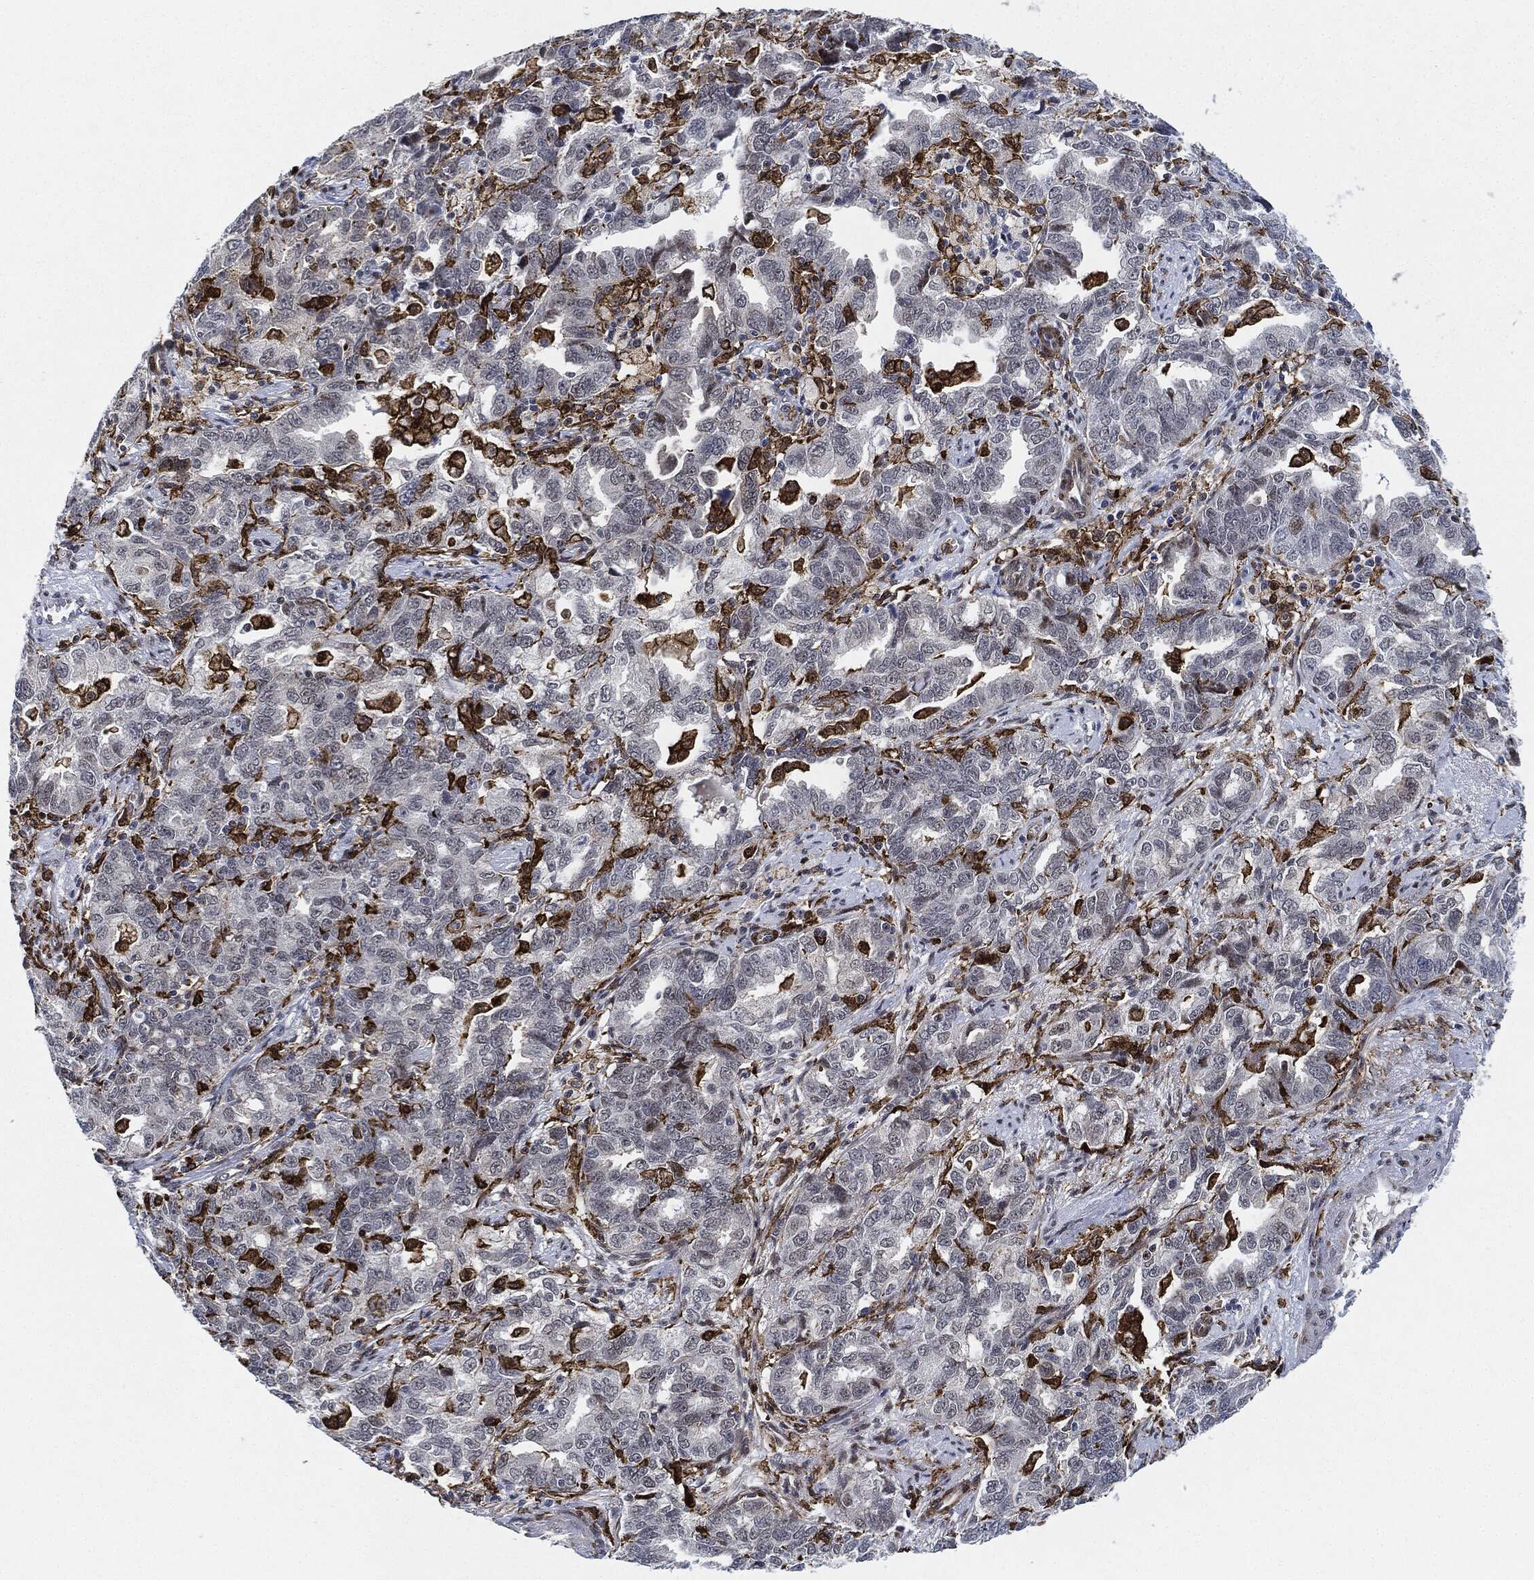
{"staining": {"intensity": "negative", "quantity": "none", "location": "none"}, "tissue": "ovarian cancer", "cell_type": "Tumor cells", "image_type": "cancer", "snomed": [{"axis": "morphology", "description": "Cystadenocarcinoma, serous, NOS"}, {"axis": "topography", "description": "Ovary"}], "caption": "Immunohistochemical staining of ovarian cancer demonstrates no significant positivity in tumor cells. The staining is performed using DAB (3,3'-diaminobenzidine) brown chromogen with nuclei counter-stained in using hematoxylin.", "gene": "NANOS3", "patient": {"sex": "female", "age": 51}}